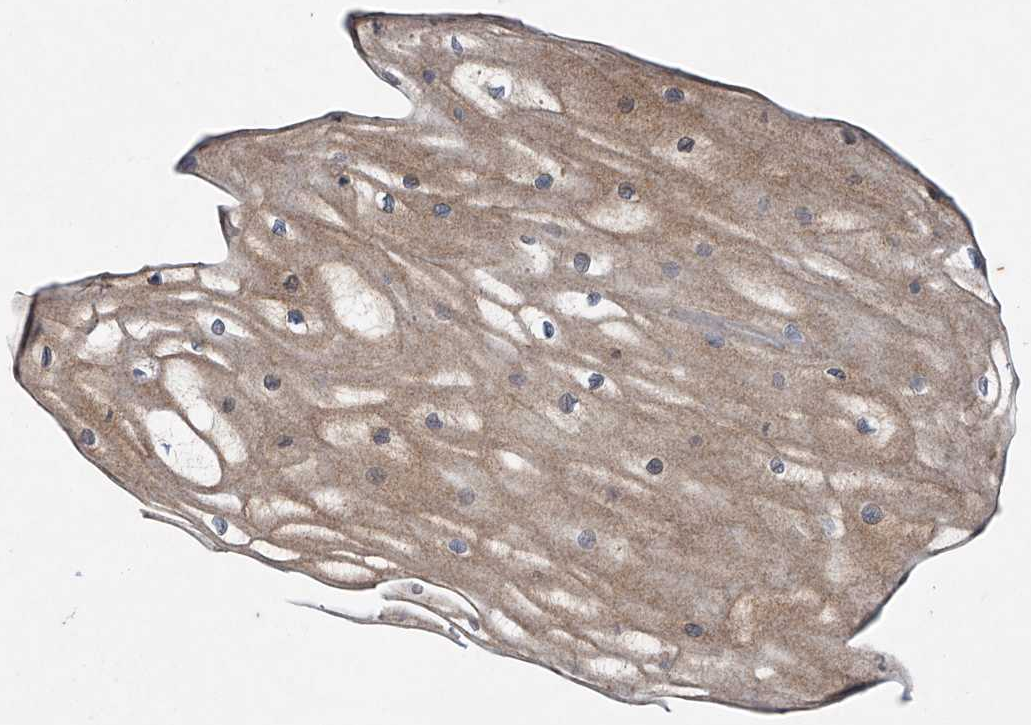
{"staining": {"intensity": "weak", "quantity": "25%-75%", "location": "cytoplasmic/membranous"}, "tissue": "vagina", "cell_type": "Squamous epithelial cells", "image_type": "normal", "snomed": [{"axis": "morphology", "description": "Normal tissue, NOS"}, {"axis": "topography", "description": "Vagina"}, {"axis": "topography", "description": "Cervix"}], "caption": "Vagina stained with DAB IHC displays low levels of weak cytoplasmic/membranous staining in approximately 25%-75% of squamous epithelial cells.", "gene": "SUMF2", "patient": {"sex": "female", "age": 40}}